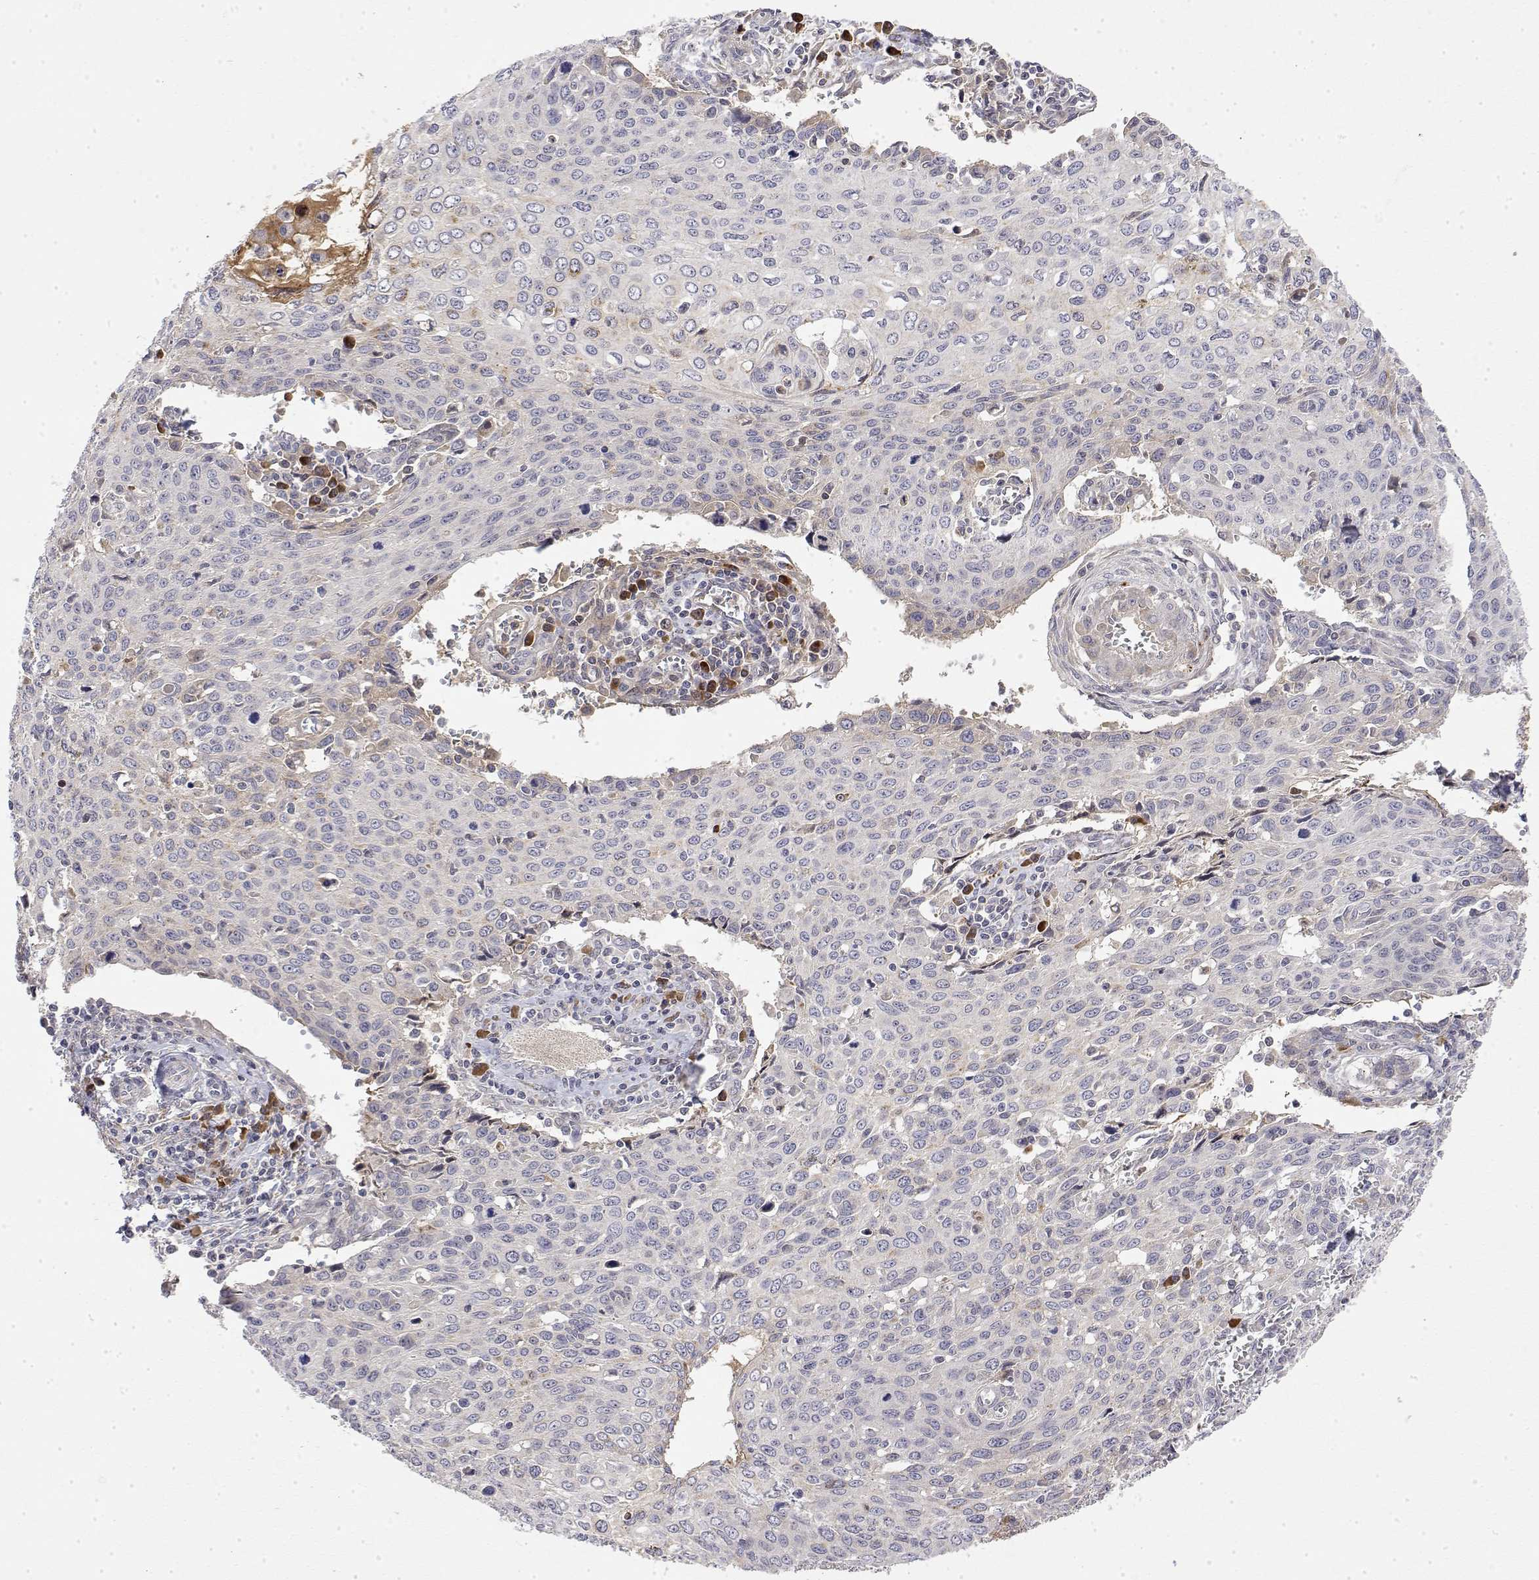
{"staining": {"intensity": "negative", "quantity": "none", "location": "none"}, "tissue": "cervical cancer", "cell_type": "Tumor cells", "image_type": "cancer", "snomed": [{"axis": "morphology", "description": "Squamous cell carcinoma, NOS"}, {"axis": "topography", "description": "Cervix"}], "caption": "The micrograph displays no significant positivity in tumor cells of cervical cancer (squamous cell carcinoma).", "gene": "IGFBP4", "patient": {"sex": "female", "age": 38}}